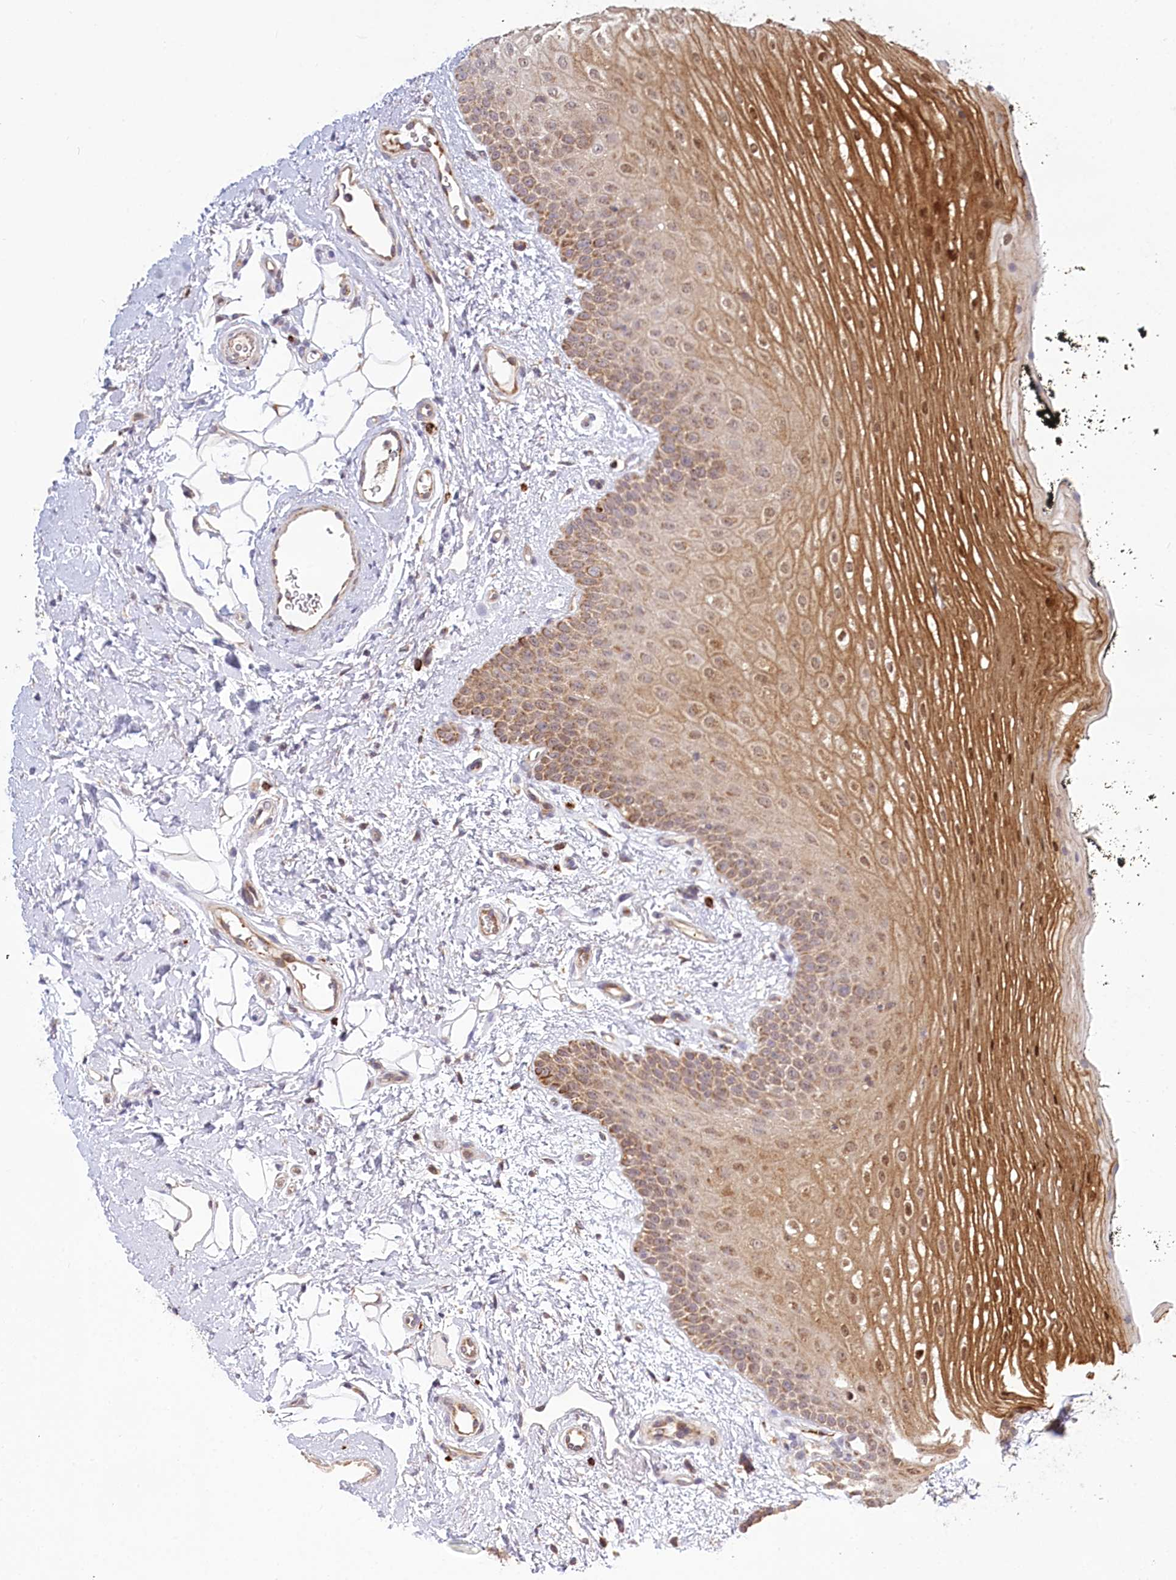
{"staining": {"intensity": "moderate", "quantity": "25%-75%", "location": "cytoplasmic/membranous"}, "tissue": "oral mucosa", "cell_type": "Squamous epithelial cells", "image_type": "normal", "snomed": [{"axis": "morphology", "description": "No evidence of malignacy"}, {"axis": "topography", "description": "Oral tissue"}, {"axis": "topography", "description": "Head-Neck"}], "caption": "Immunohistochemistry (IHC) photomicrograph of normal oral mucosa: oral mucosa stained using IHC demonstrates medium levels of moderate protein expression localized specifically in the cytoplasmic/membranous of squamous epithelial cells, appearing as a cytoplasmic/membranous brown color.", "gene": "RTN4IP1", "patient": {"sex": "male", "age": 68}}